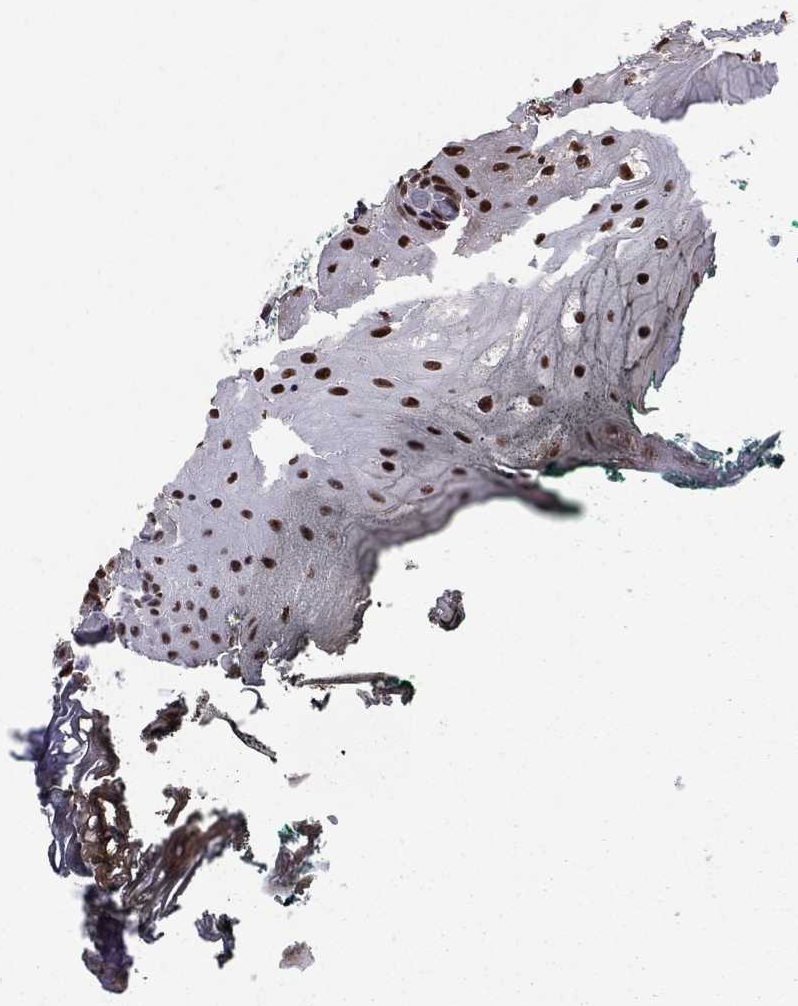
{"staining": {"intensity": "strong", "quantity": ">75%", "location": "nuclear"}, "tissue": "oral mucosa", "cell_type": "Squamous epithelial cells", "image_type": "normal", "snomed": [{"axis": "morphology", "description": "Normal tissue, NOS"}, {"axis": "topography", "description": "Oral tissue"}, {"axis": "topography", "description": "Head-Neck"}], "caption": "A micrograph of human oral mucosa stained for a protein displays strong nuclear brown staining in squamous epithelial cells. (Brightfield microscopy of DAB IHC at high magnification).", "gene": "MED25", "patient": {"sex": "female", "age": 68}}